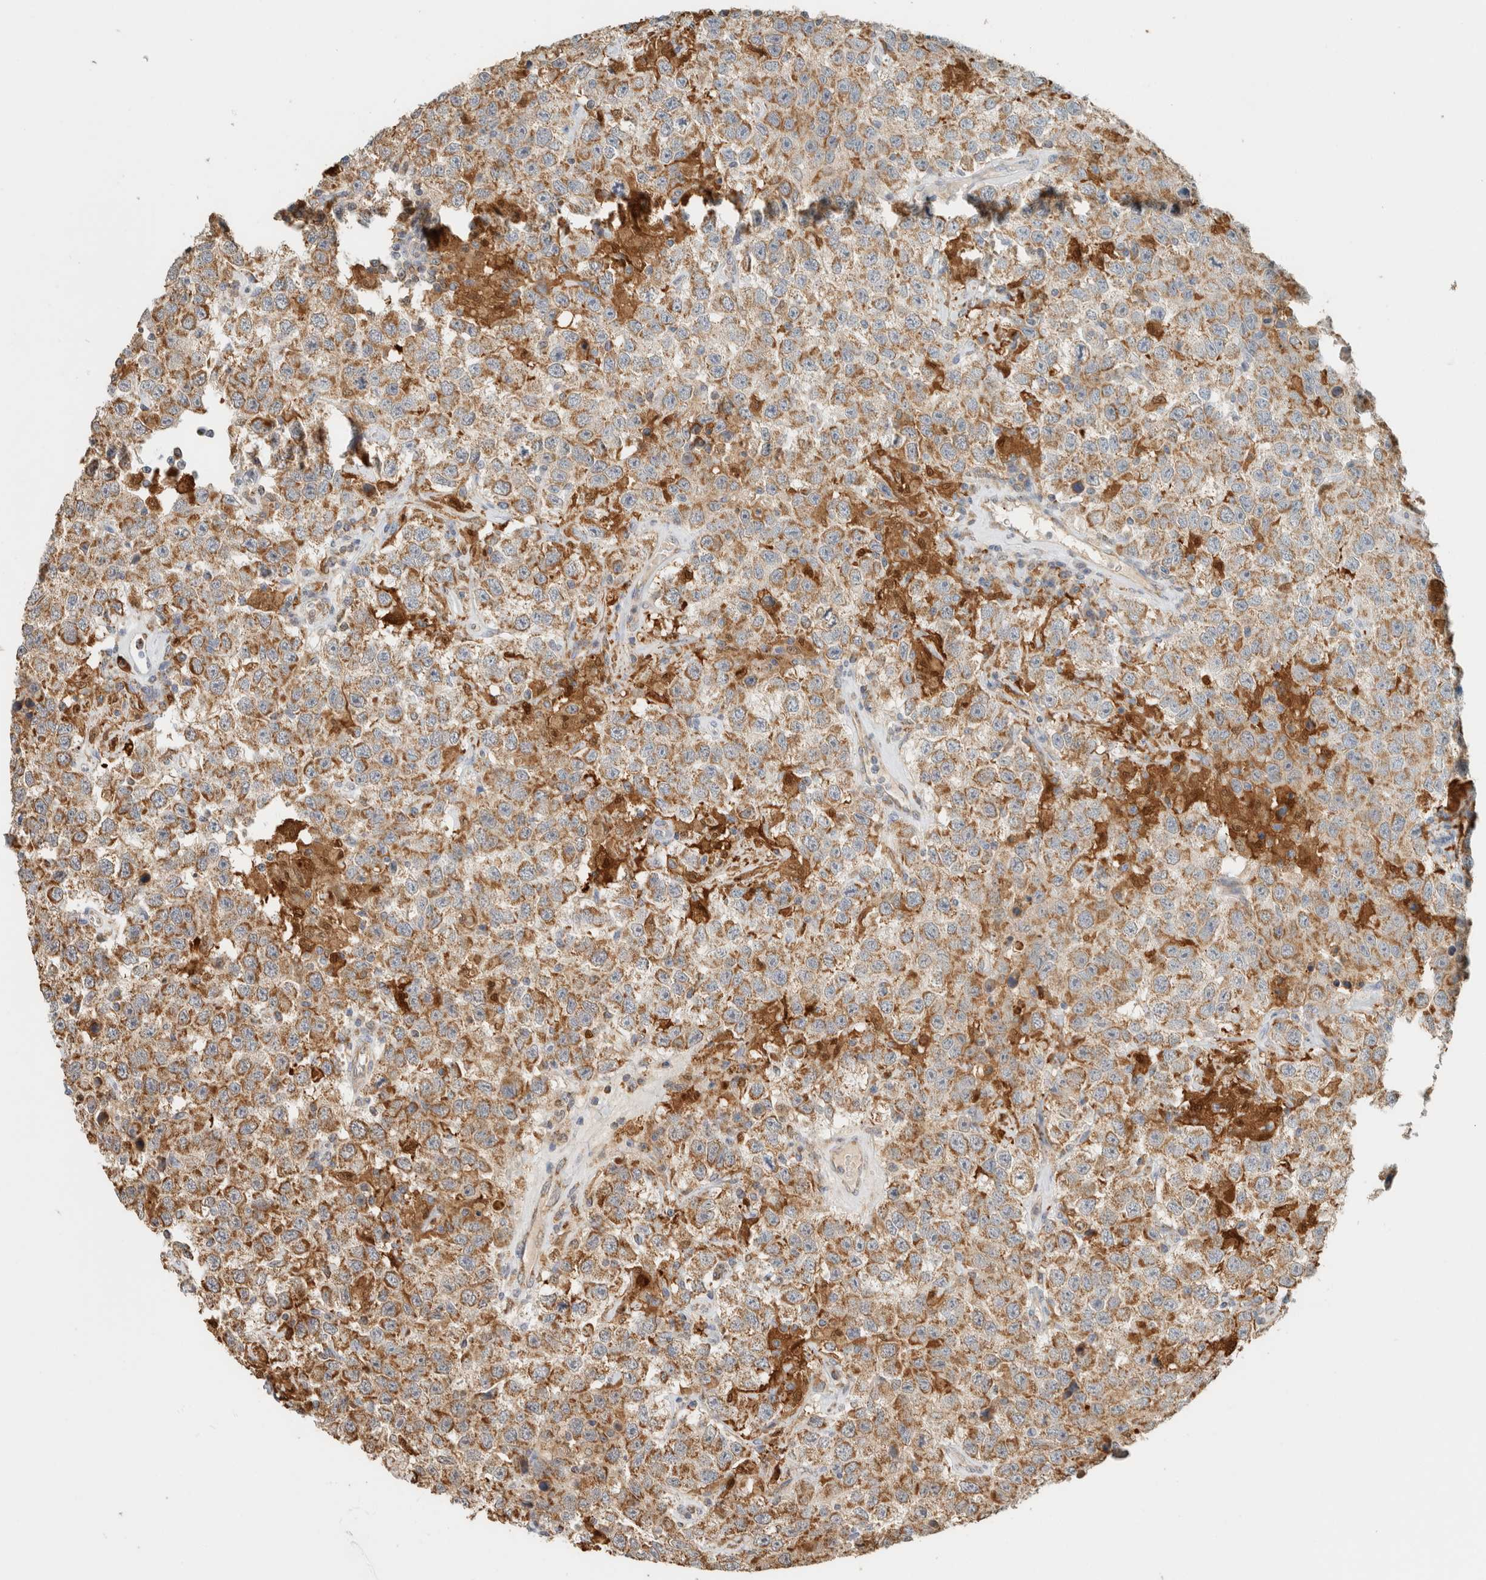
{"staining": {"intensity": "moderate", "quantity": ">75%", "location": "cytoplasmic/membranous"}, "tissue": "testis cancer", "cell_type": "Tumor cells", "image_type": "cancer", "snomed": [{"axis": "morphology", "description": "Seminoma, NOS"}, {"axis": "topography", "description": "Testis"}], "caption": "Seminoma (testis) stained with a brown dye displays moderate cytoplasmic/membranous positive expression in about >75% of tumor cells.", "gene": "CAPG", "patient": {"sex": "male", "age": 41}}